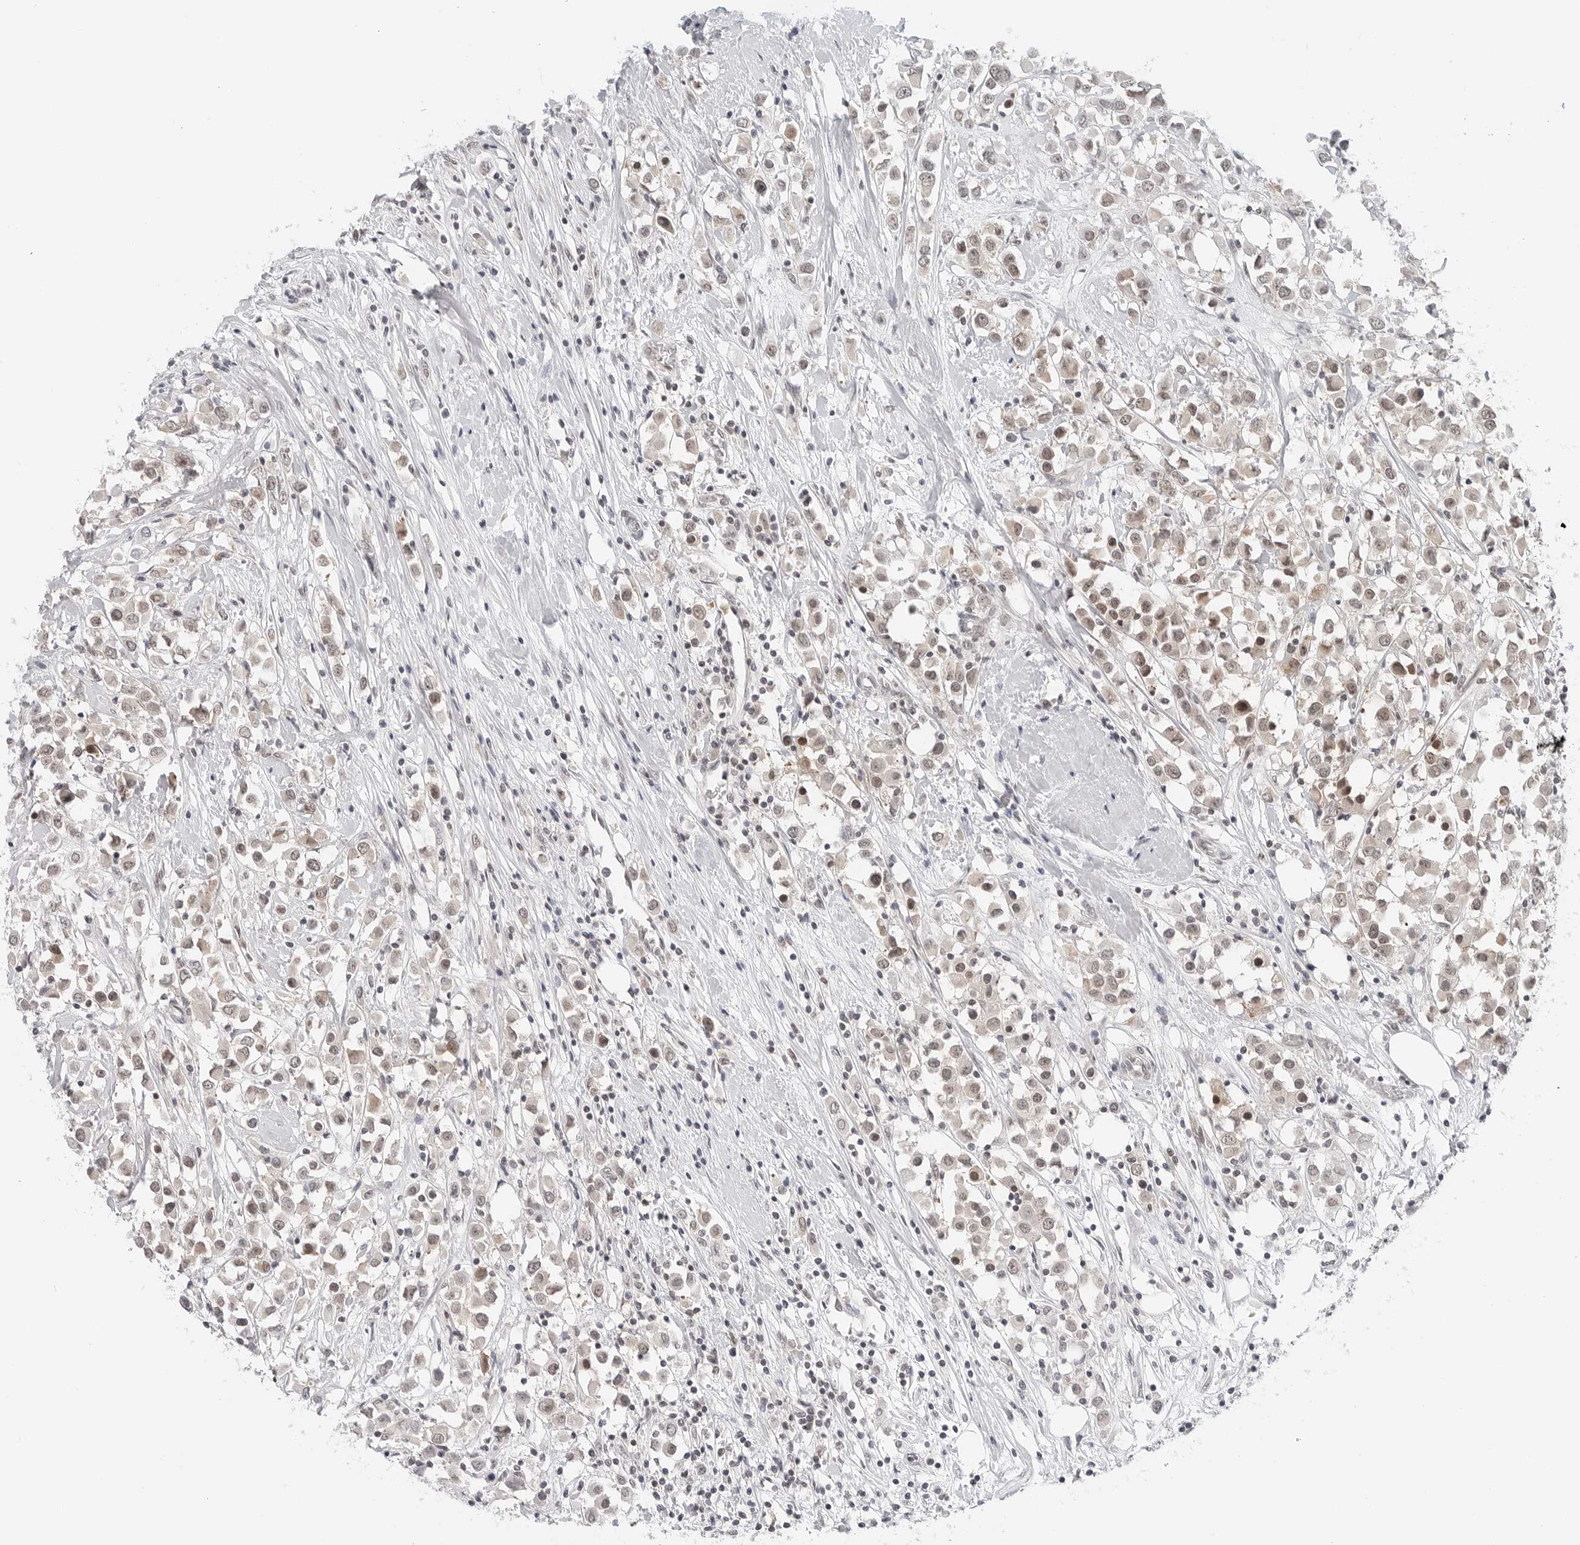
{"staining": {"intensity": "weak", "quantity": ">75%", "location": "nuclear"}, "tissue": "breast cancer", "cell_type": "Tumor cells", "image_type": "cancer", "snomed": [{"axis": "morphology", "description": "Duct carcinoma"}, {"axis": "topography", "description": "Breast"}], "caption": "Protein staining shows weak nuclear positivity in about >75% of tumor cells in breast cancer.", "gene": "METAP1", "patient": {"sex": "female", "age": 61}}